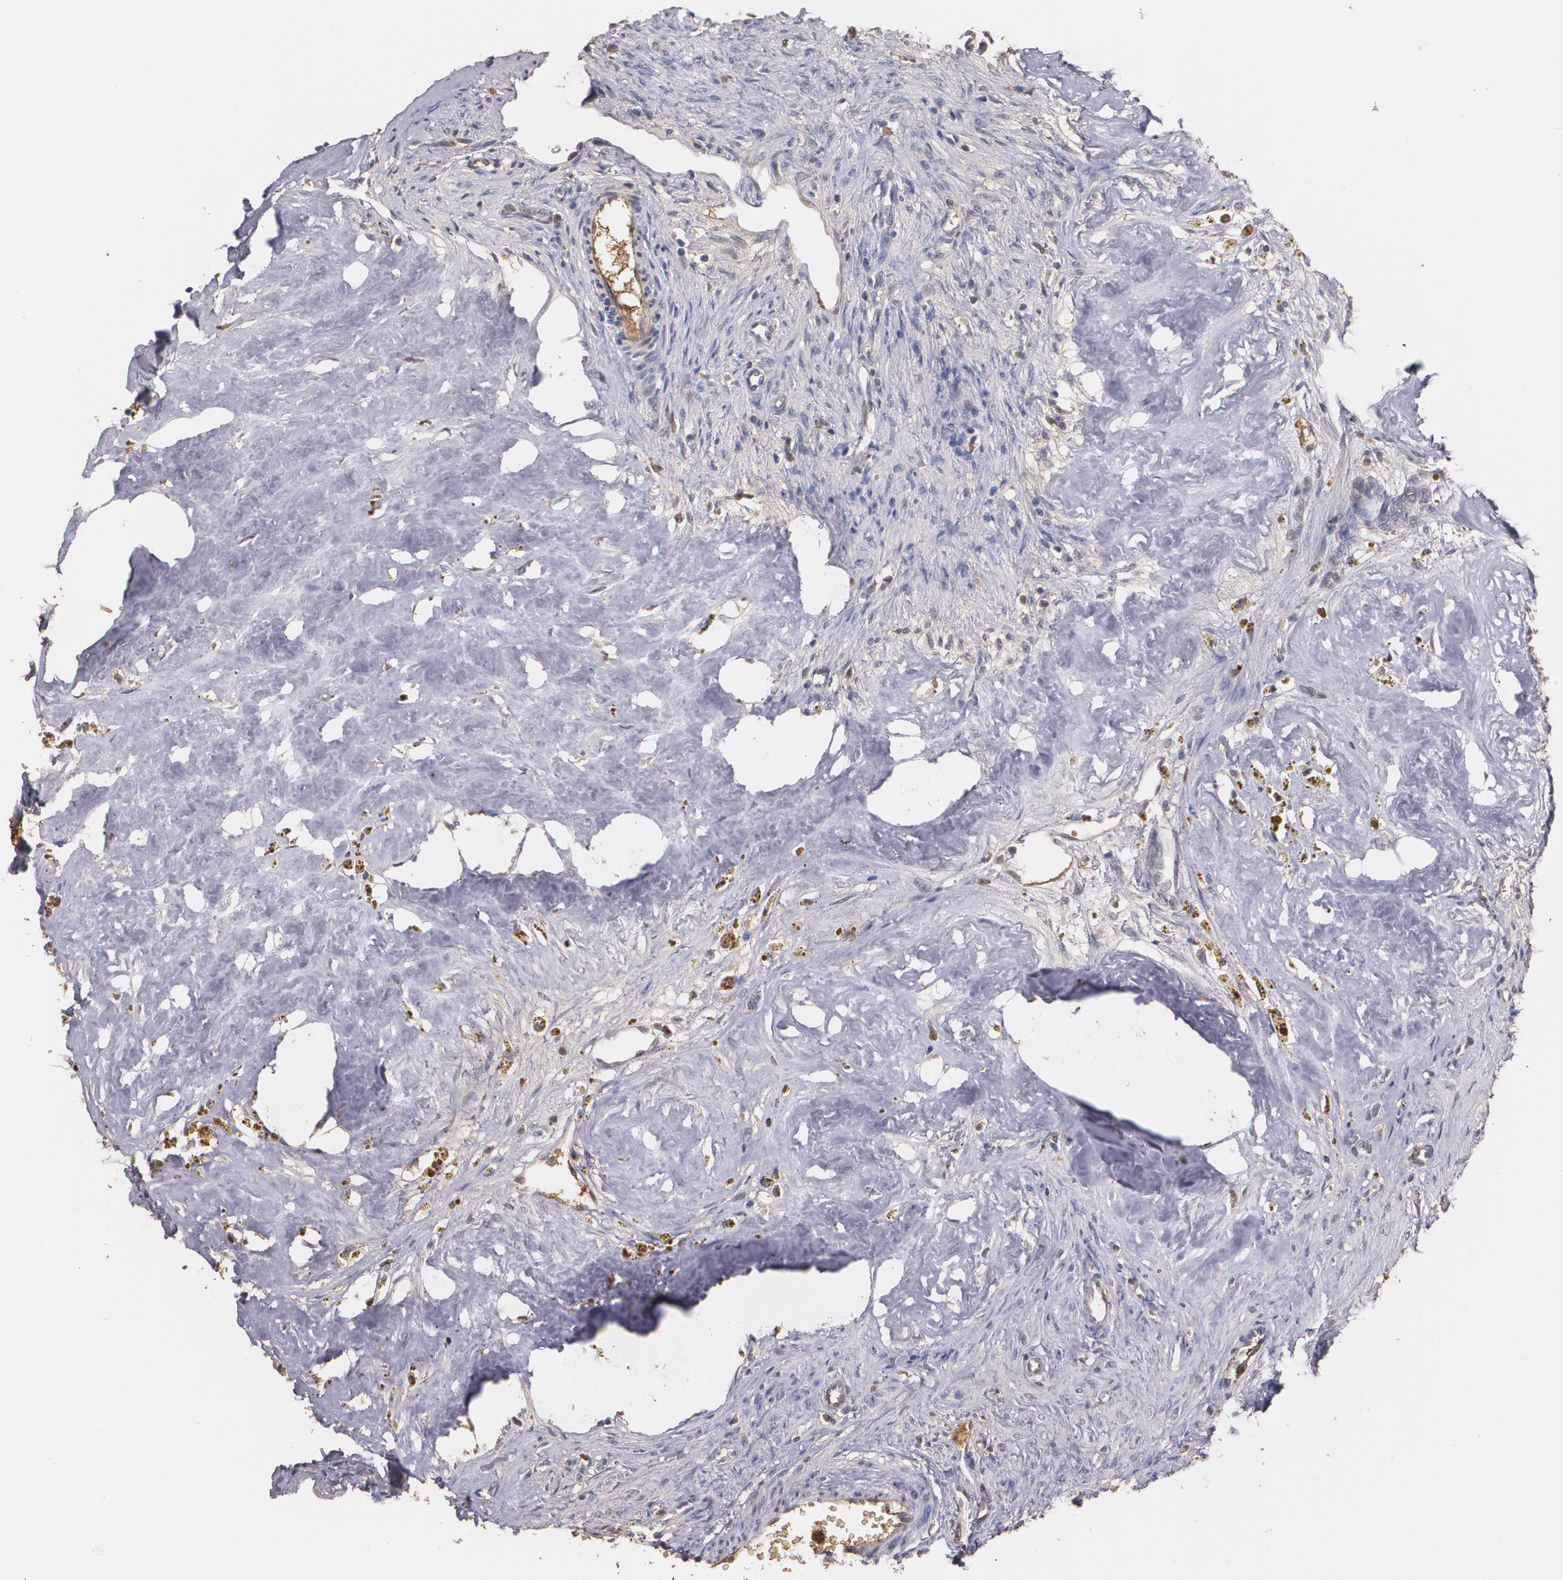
{"staining": {"intensity": "negative", "quantity": "none", "location": "none"}, "tissue": "ovary", "cell_type": "Ovarian stroma cells", "image_type": "normal", "snomed": [{"axis": "morphology", "description": "Normal tissue, NOS"}, {"axis": "topography", "description": "Ovary"}], "caption": "The photomicrograph displays no significant expression in ovarian stroma cells of ovary.", "gene": "PTS", "patient": {"sex": "female", "age": 33}}